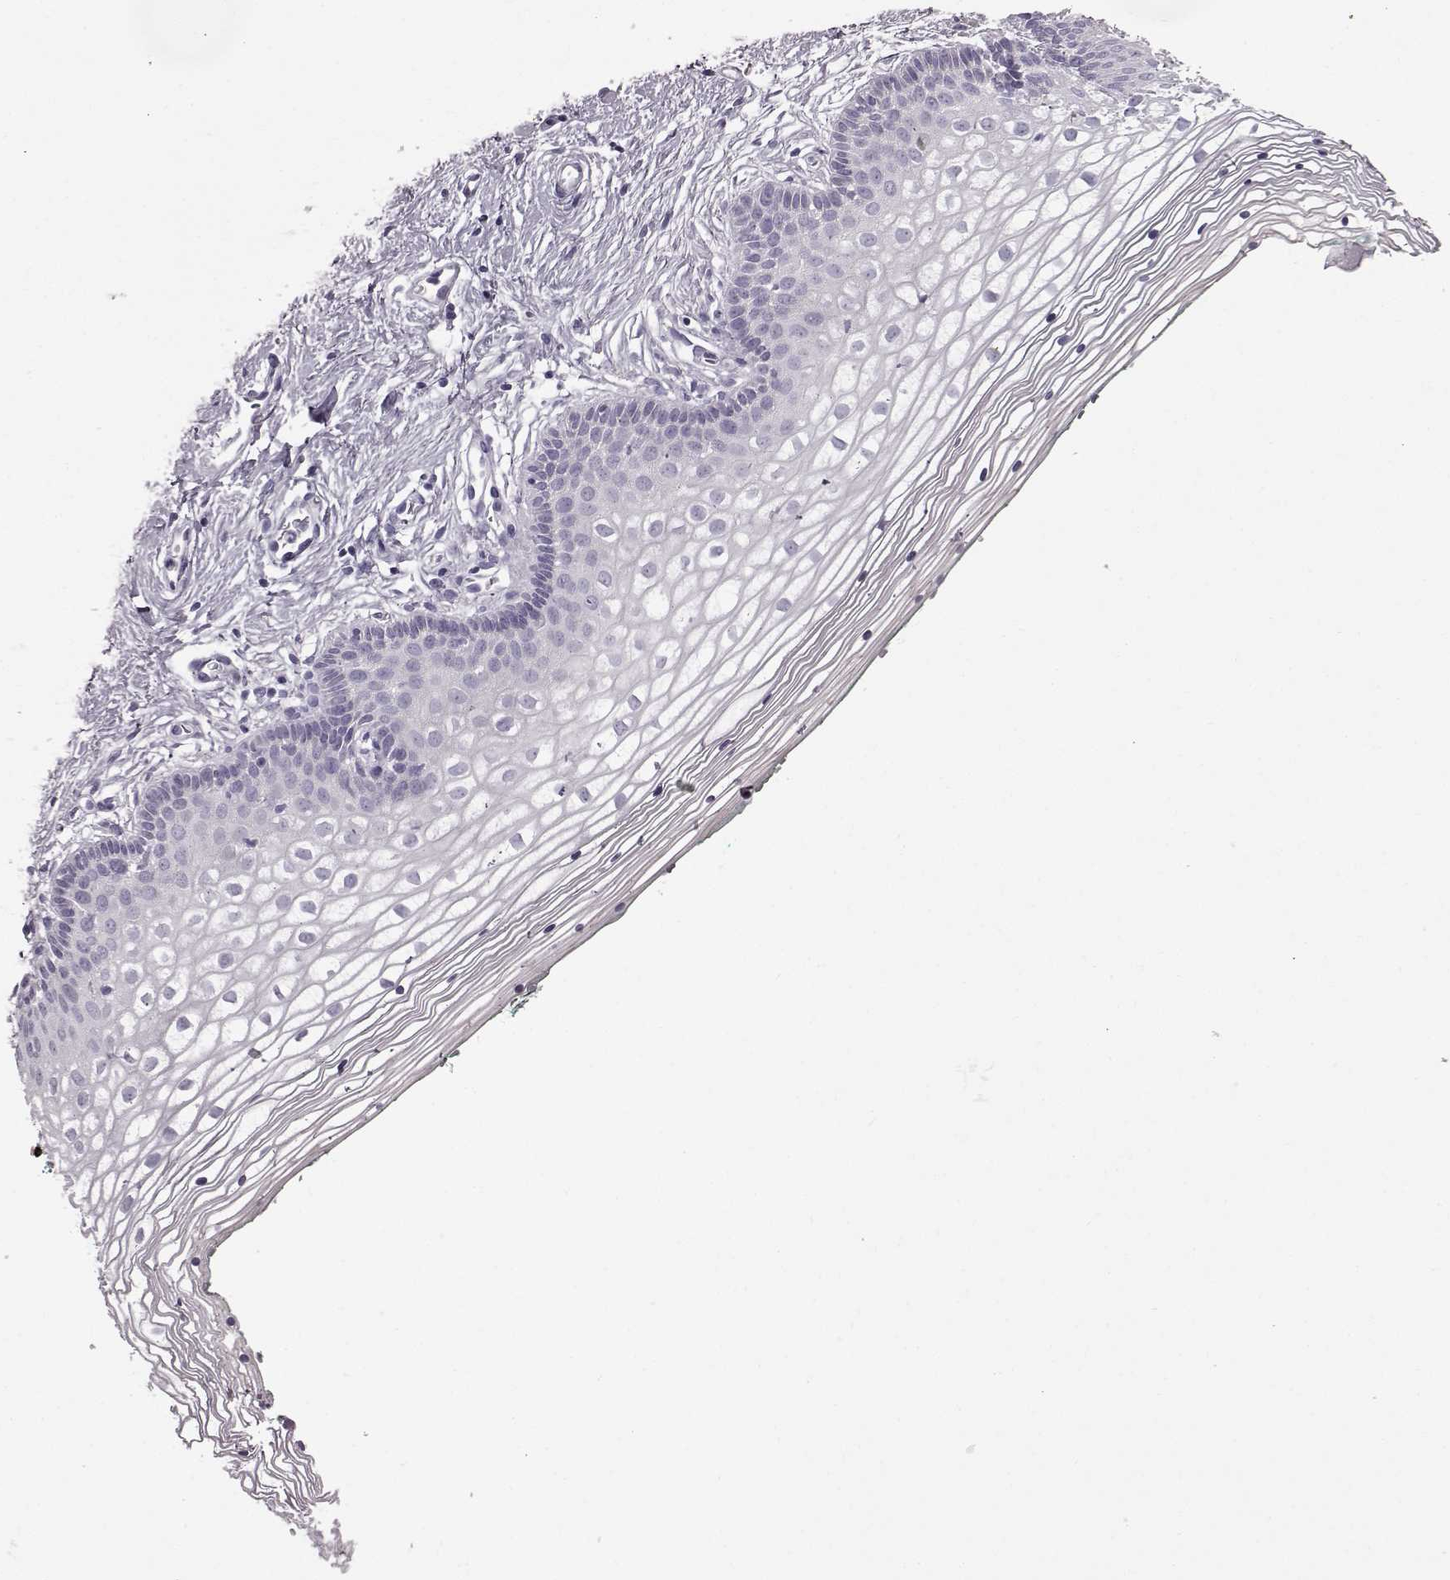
{"staining": {"intensity": "negative", "quantity": "none", "location": "none"}, "tissue": "vagina", "cell_type": "Squamous epithelial cells", "image_type": "normal", "snomed": [{"axis": "morphology", "description": "Normal tissue, NOS"}, {"axis": "topography", "description": "Vagina"}], "caption": "An image of vagina stained for a protein displays no brown staining in squamous epithelial cells.", "gene": "SLC28A2", "patient": {"sex": "female", "age": 36}}